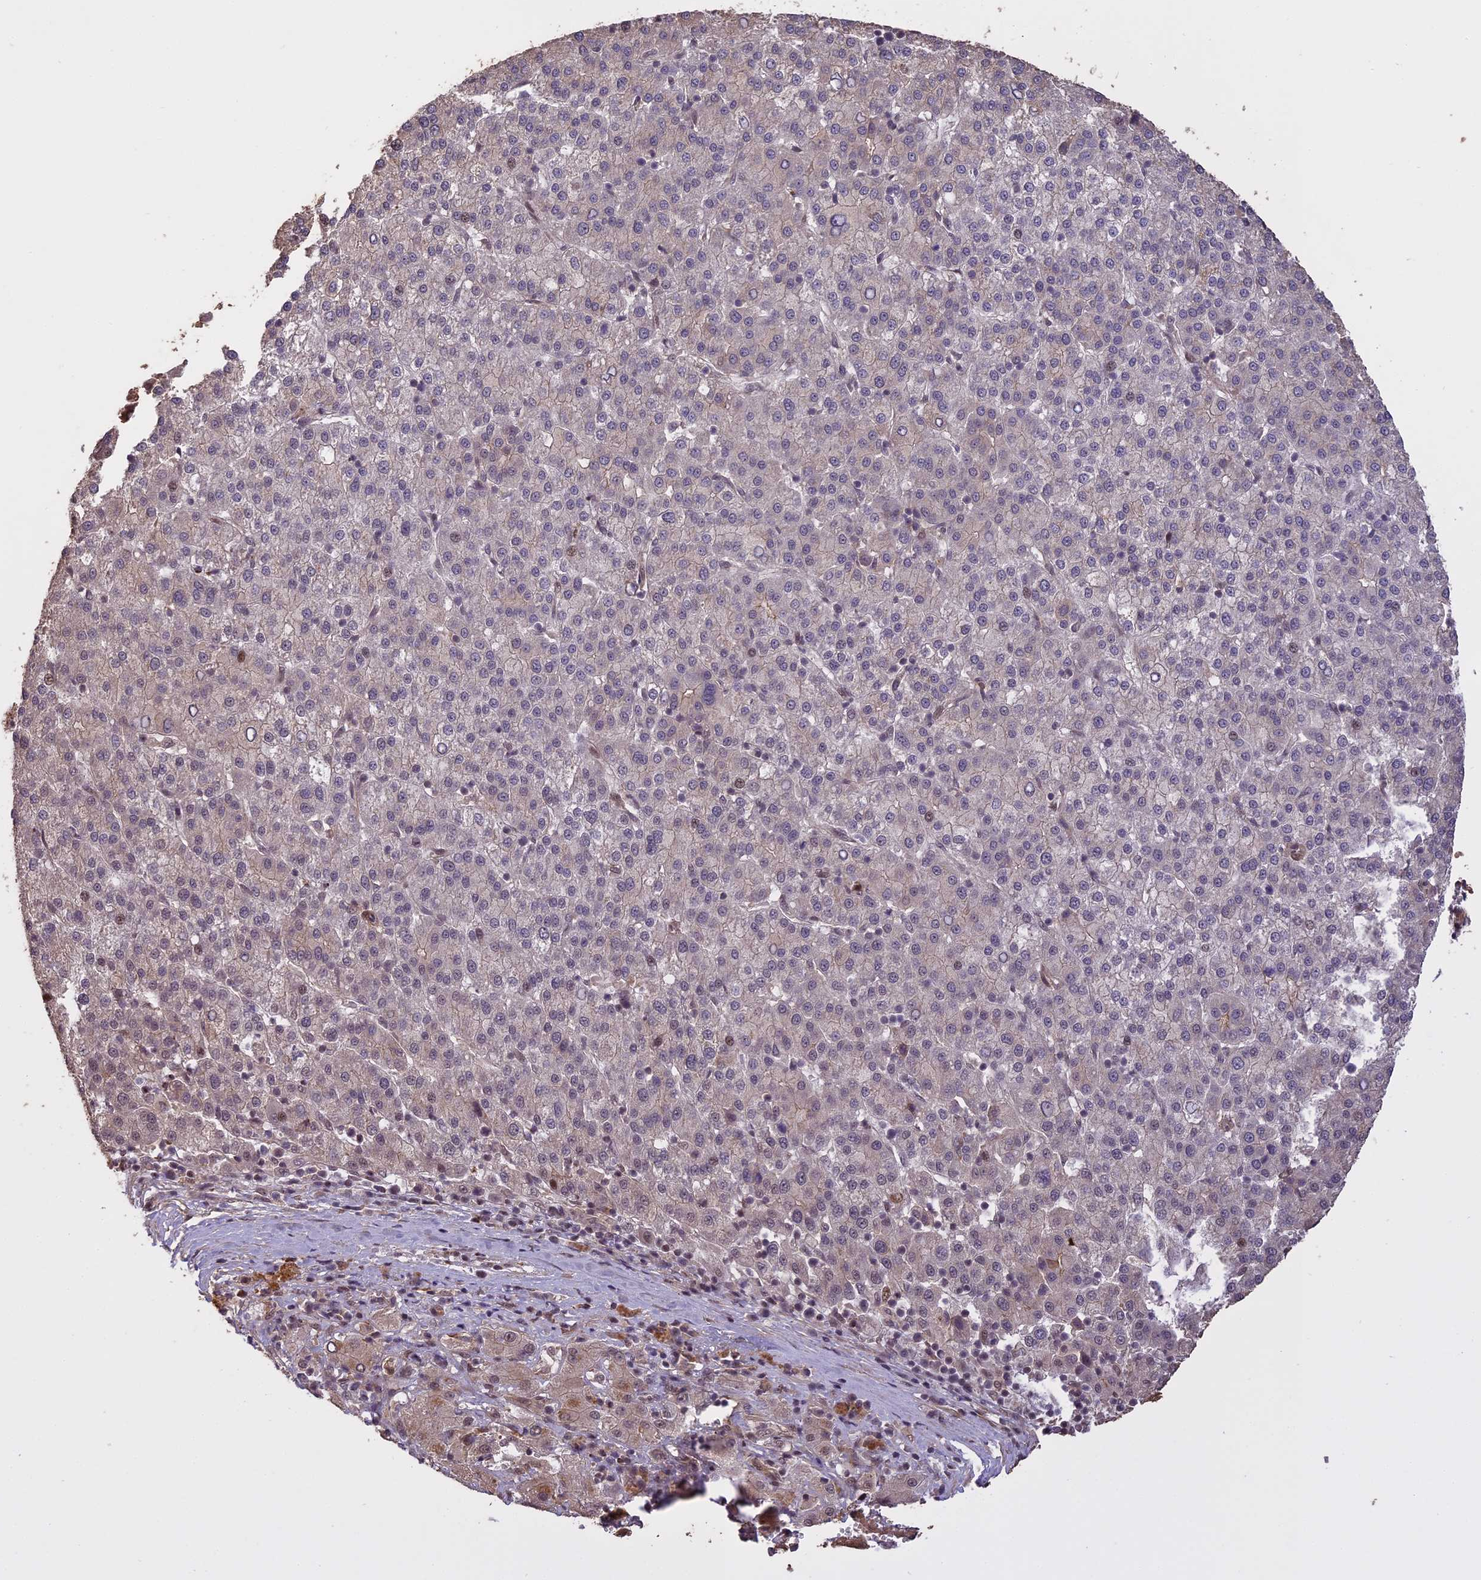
{"staining": {"intensity": "negative", "quantity": "none", "location": "none"}, "tissue": "liver cancer", "cell_type": "Tumor cells", "image_type": "cancer", "snomed": [{"axis": "morphology", "description": "Carcinoma, Hepatocellular, NOS"}, {"axis": "topography", "description": "Liver"}], "caption": "The immunohistochemistry image has no significant positivity in tumor cells of hepatocellular carcinoma (liver) tissue.", "gene": "PRELID2", "patient": {"sex": "female", "age": 58}}